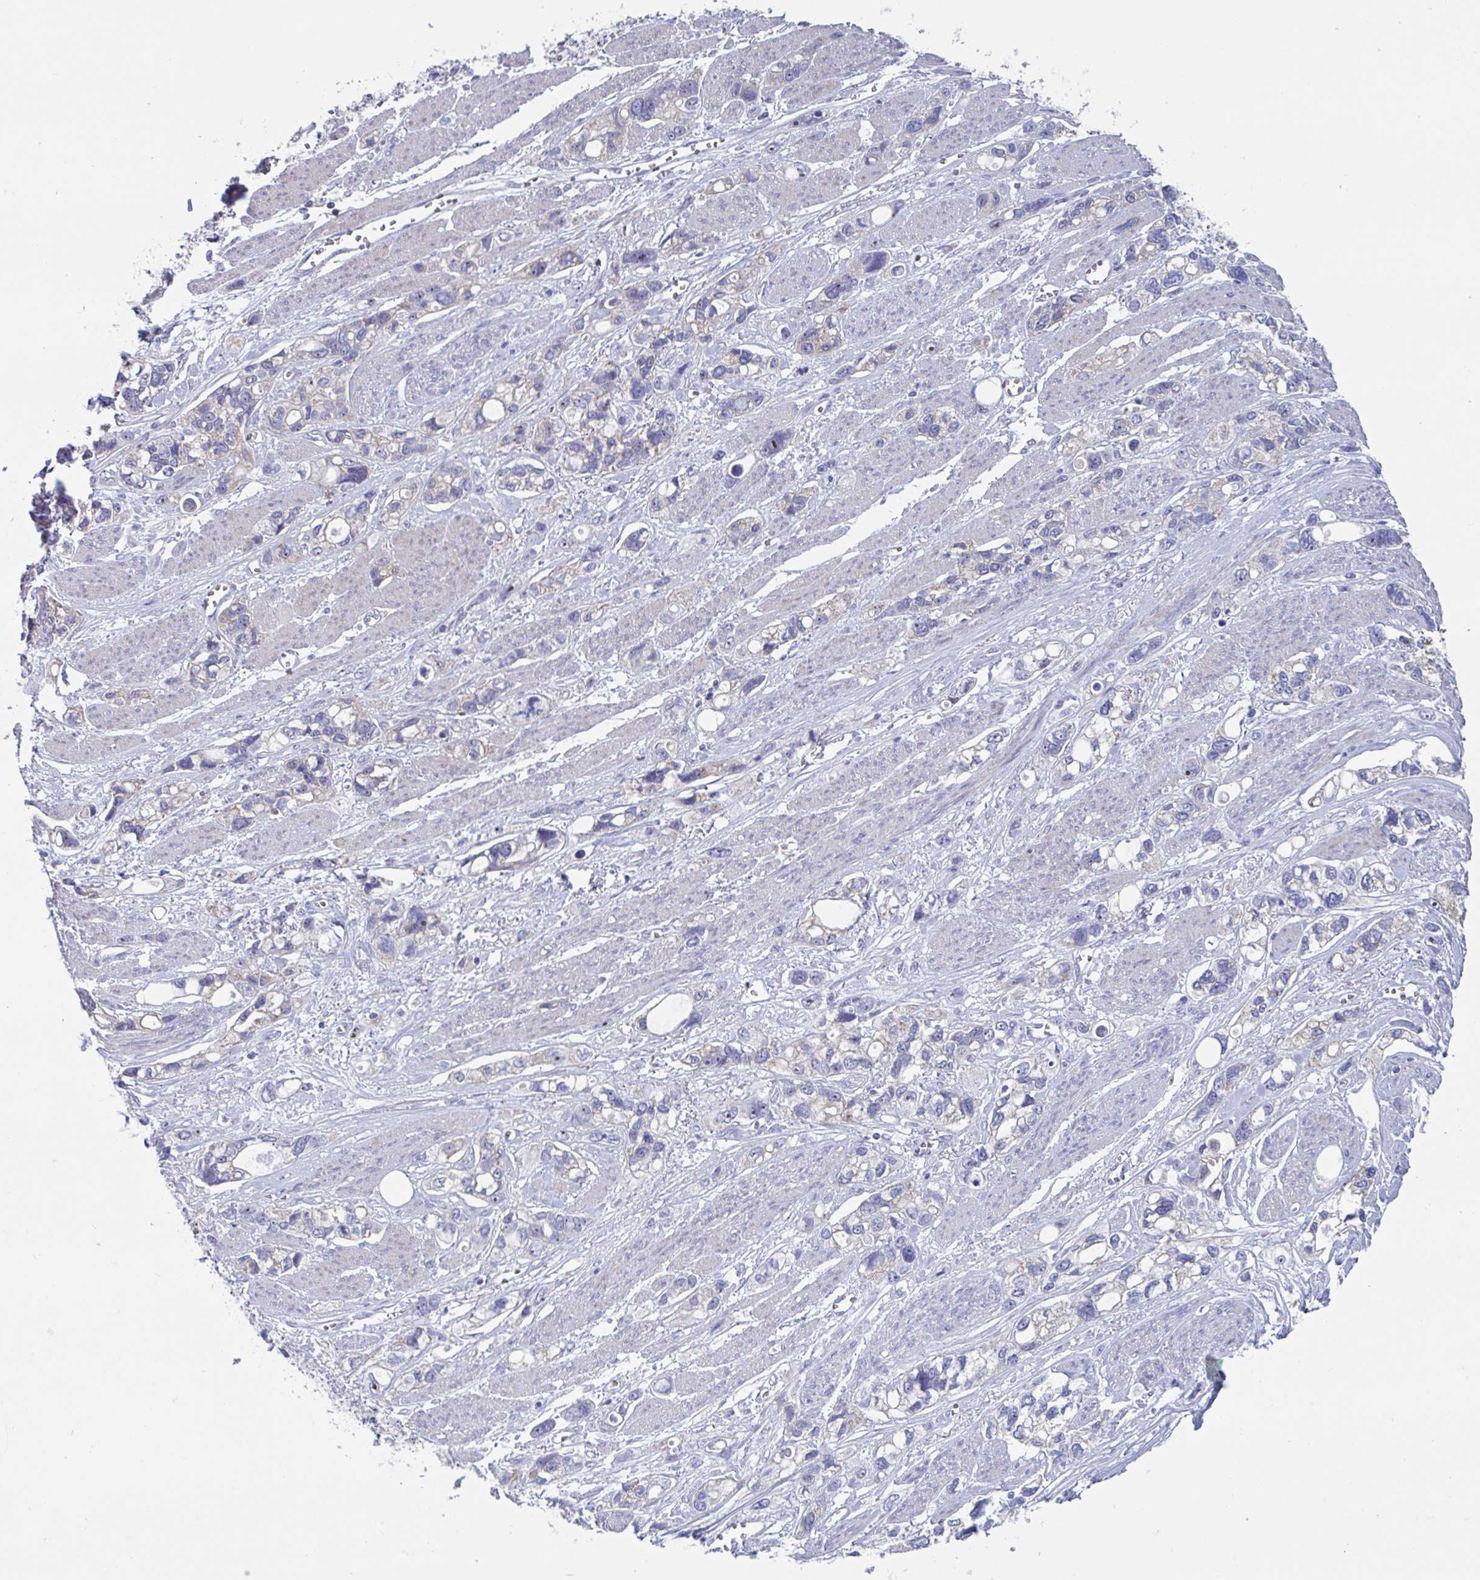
{"staining": {"intensity": "moderate", "quantity": "<25%", "location": "cytoplasmic/membranous,nuclear"}, "tissue": "stomach cancer", "cell_type": "Tumor cells", "image_type": "cancer", "snomed": [{"axis": "morphology", "description": "Adenocarcinoma, NOS"}, {"axis": "topography", "description": "Stomach, upper"}], "caption": "Tumor cells reveal moderate cytoplasmic/membranous and nuclear staining in about <25% of cells in stomach cancer (adenocarcinoma).", "gene": "MRPL53", "patient": {"sex": "female", "age": 81}}